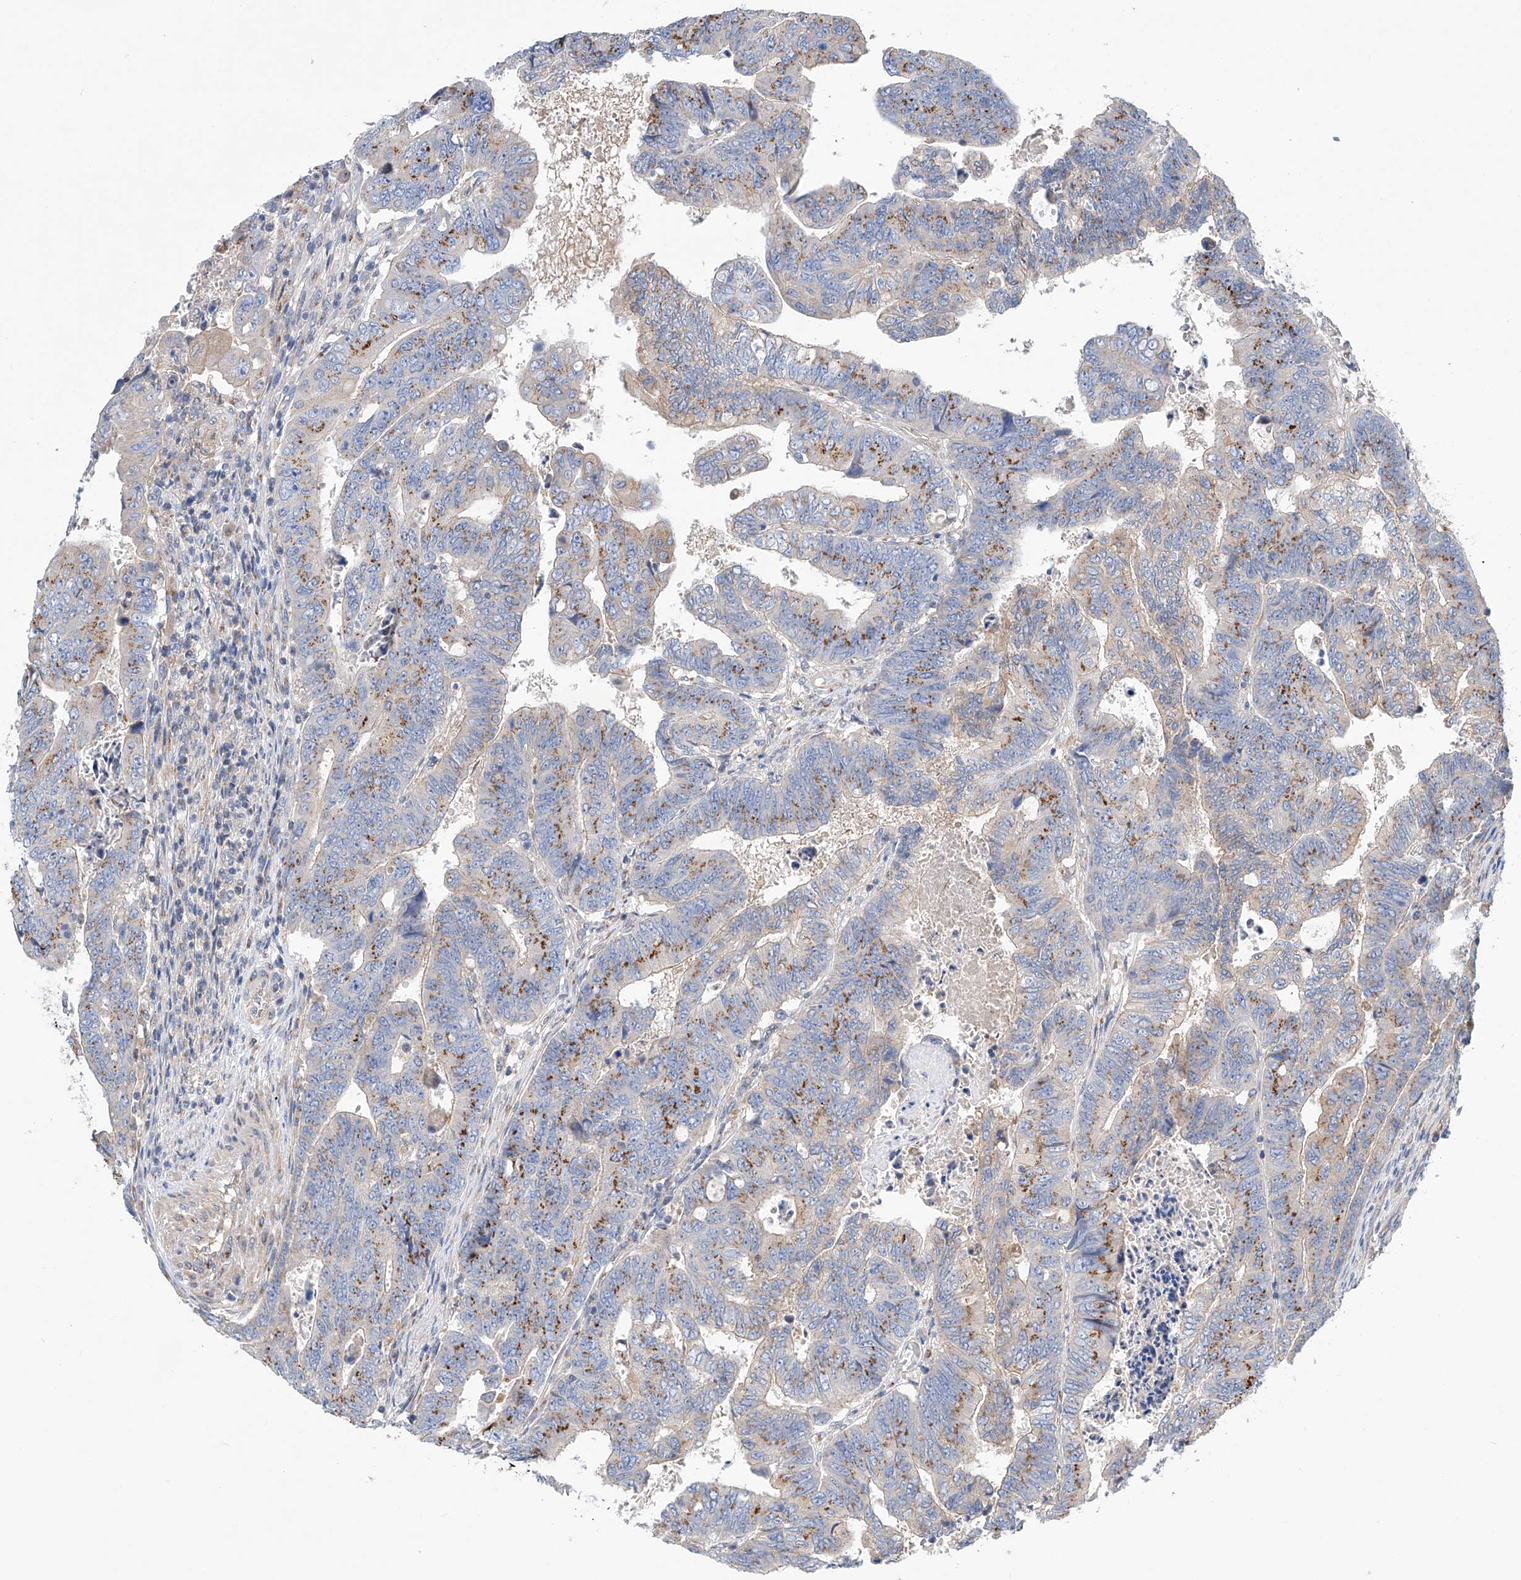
{"staining": {"intensity": "moderate", "quantity": "25%-75%", "location": "cytoplasmic/membranous"}, "tissue": "colorectal cancer", "cell_type": "Tumor cells", "image_type": "cancer", "snomed": [{"axis": "morphology", "description": "Normal tissue, NOS"}, {"axis": "morphology", "description": "Adenocarcinoma, NOS"}, {"axis": "topography", "description": "Rectum"}], "caption": "IHC image of neoplastic tissue: colorectal cancer stained using immunohistochemistry reveals medium levels of moderate protein expression localized specifically in the cytoplasmic/membranous of tumor cells, appearing as a cytoplasmic/membranous brown color.", "gene": "SLC22A7", "patient": {"sex": "female", "age": 65}}